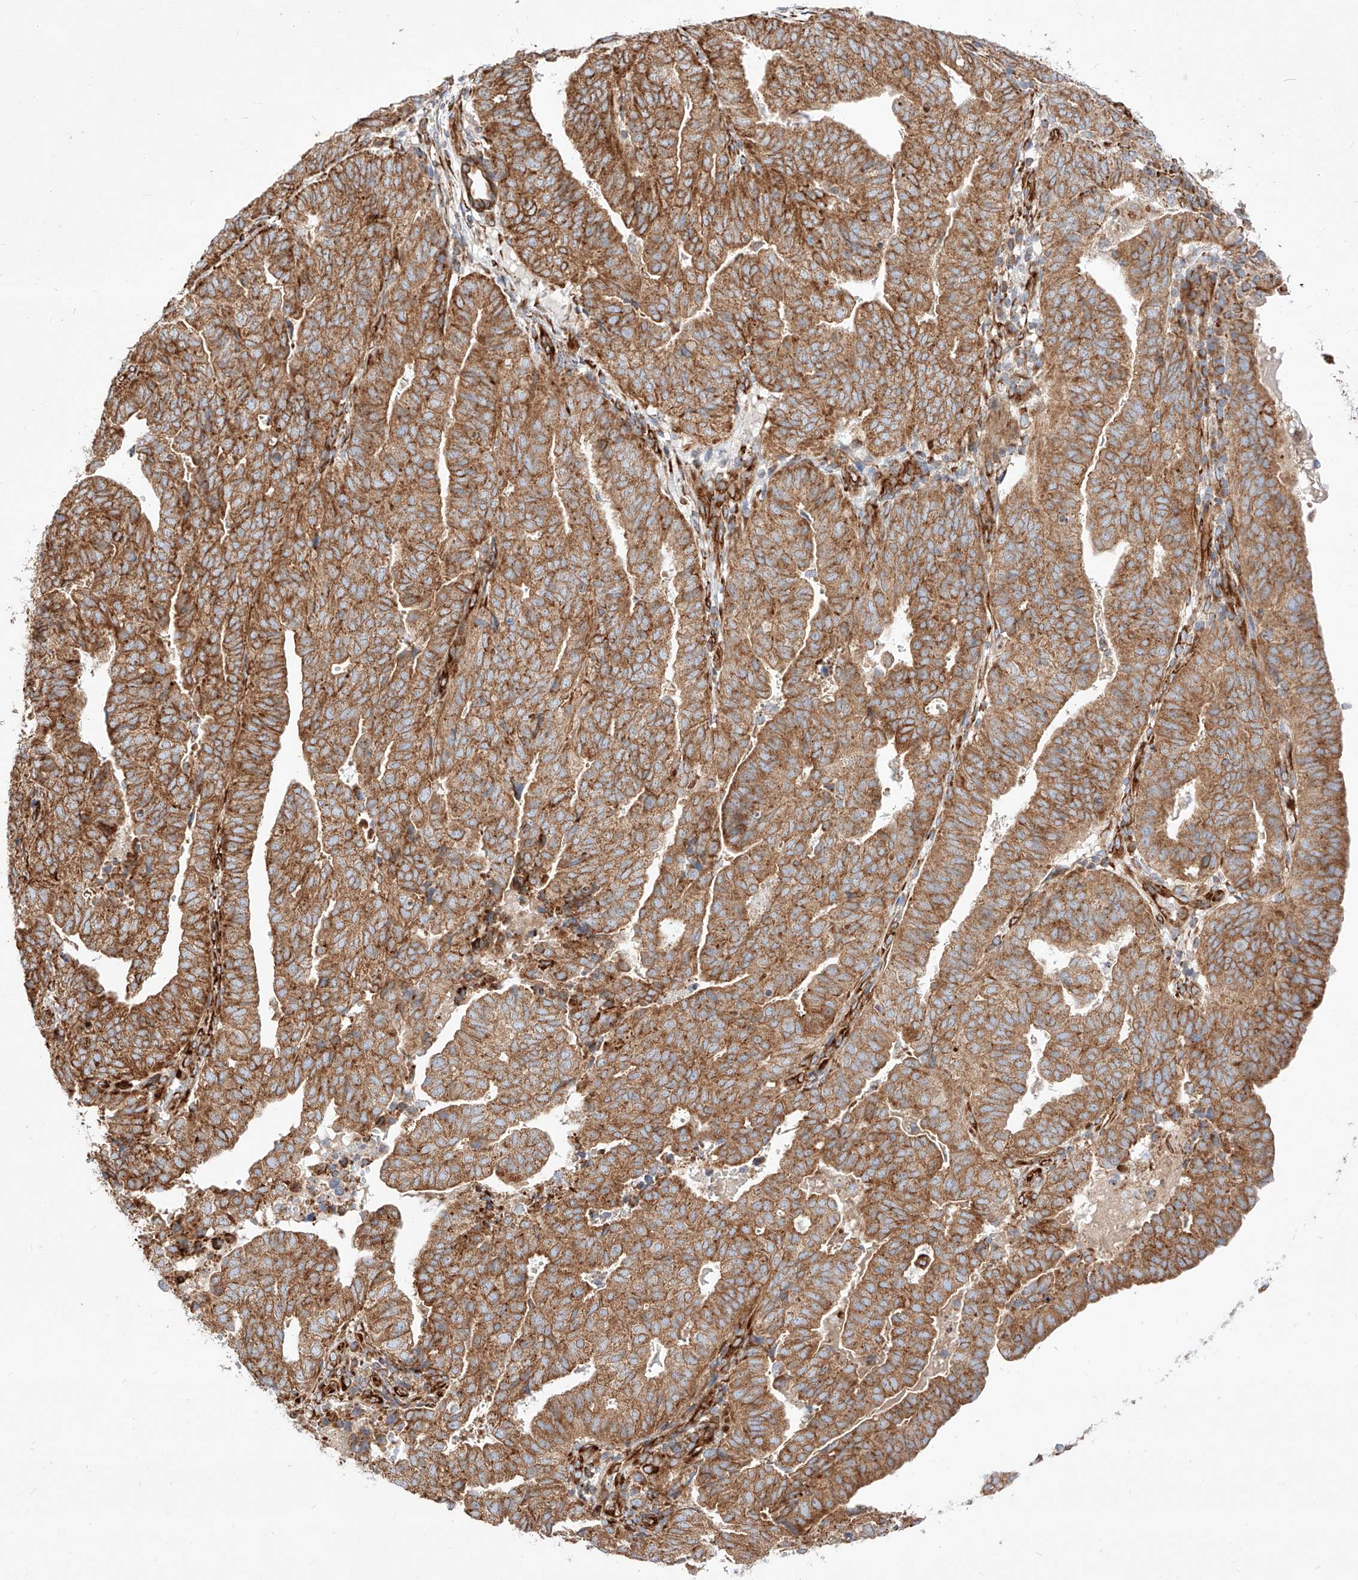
{"staining": {"intensity": "strong", "quantity": ">75%", "location": "cytoplasmic/membranous"}, "tissue": "endometrial cancer", "cell_type": "Tumor cells", "image_type": "cancer", "snomed": [{"axis": "morphology", "description": "Adenocarcinoma, NOS"}, {"axis": "topography", "description": "Uterus"}], "caption": "Tumor cells exhibit high levels of strong cytoplasmic/membranous staining in about >75% of cells in human adenocarcinoma (endometrial). (DAB IHC with brightfield microscopy, high magnification).", "gene": "CSGALNACT2", "patient": {"sex": "female", "age": 77}}